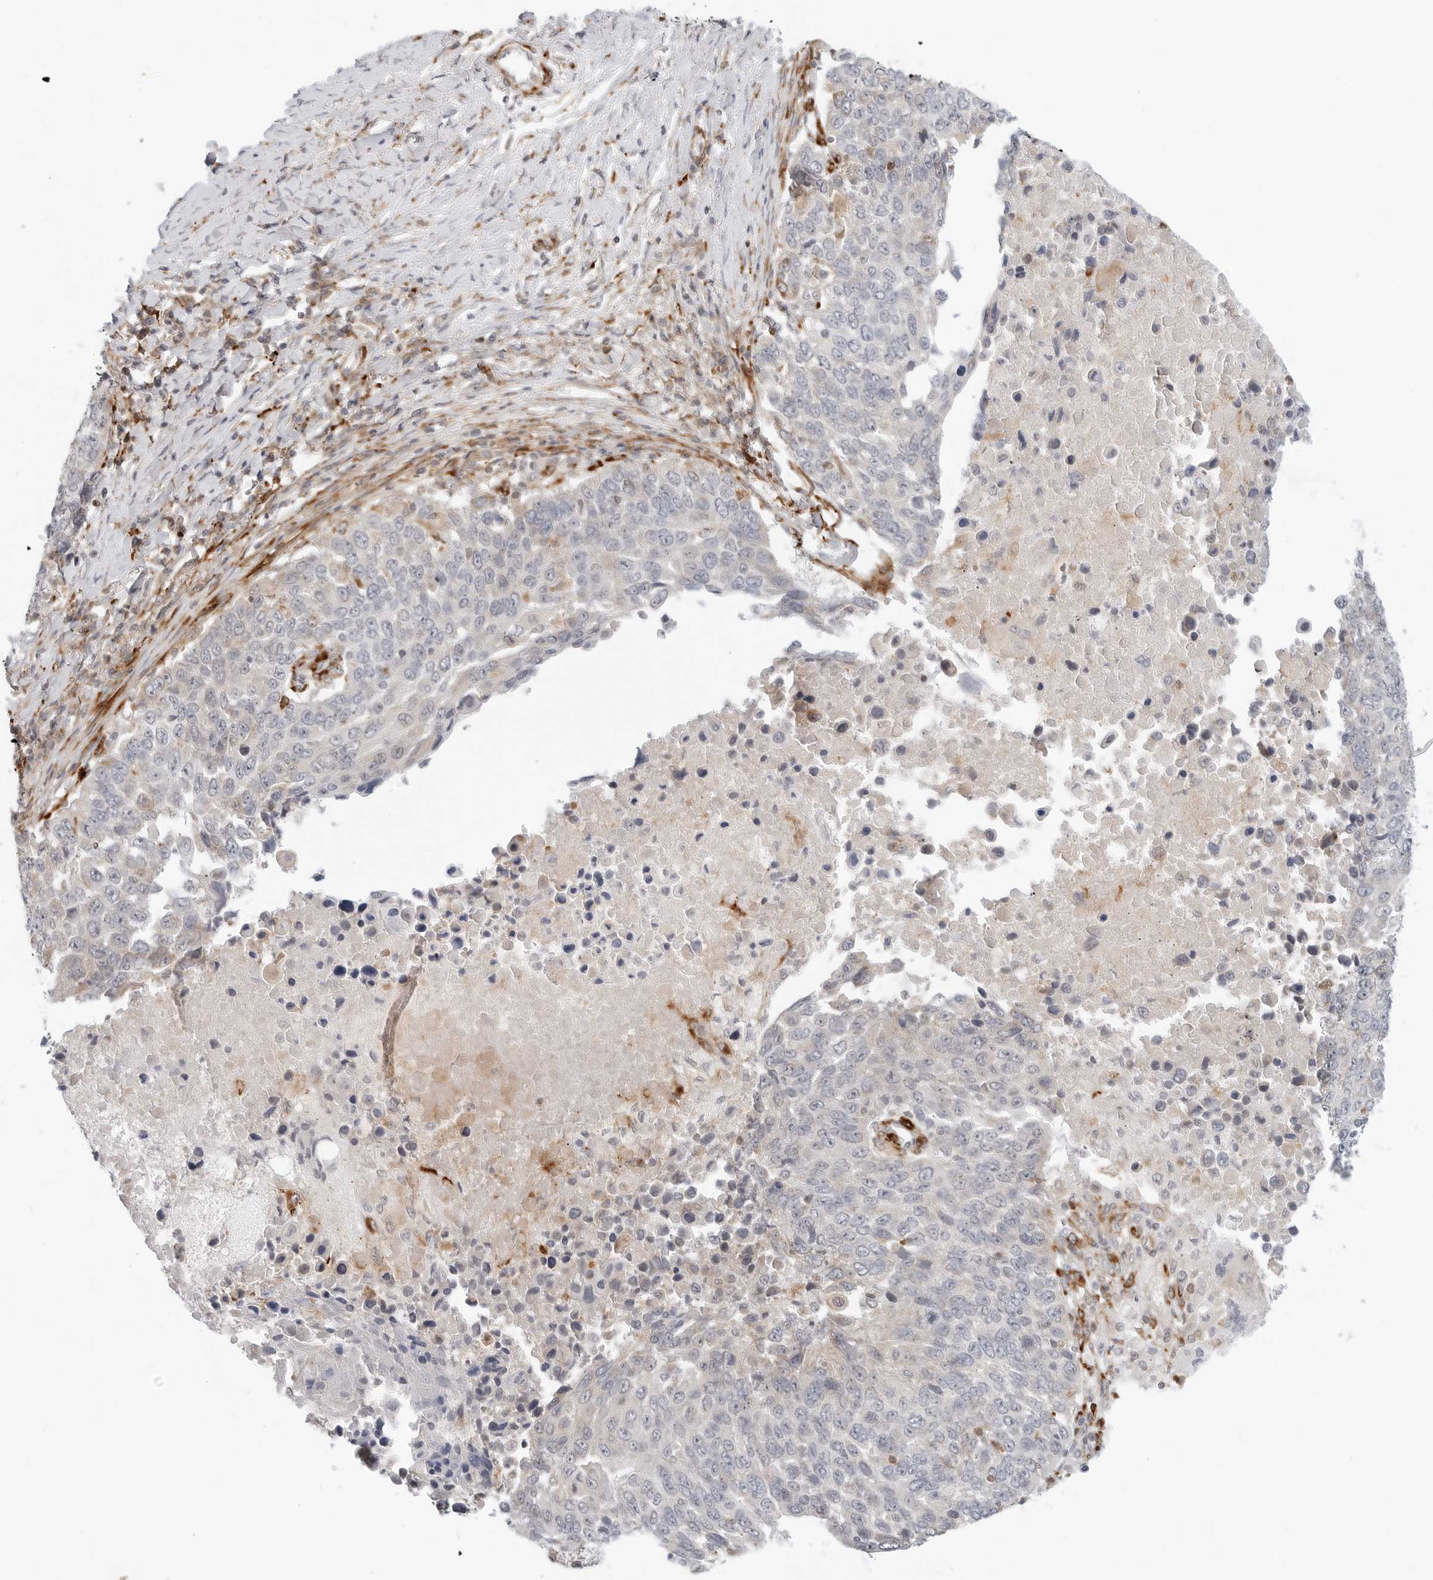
{"staining": {"intensity": "negative", "quantity": "none", "location": "none"}, "tissue": "lung cancer", "cell_type": "Tumor cells", "image_type": "cancer", "snomed": [{"axis": "morphology", "description": "Squamous cell carcinoma, NOS"}, {"axis": "topography", "description": "Lung"}], "caption": "This is an immunohistochemistry (IHC) image of squamous cell carcinoma (lung). There is no positivity in tumor cells.", "gene": "C1QTNF1", "patient": {"sex": "male", "age": 66}}